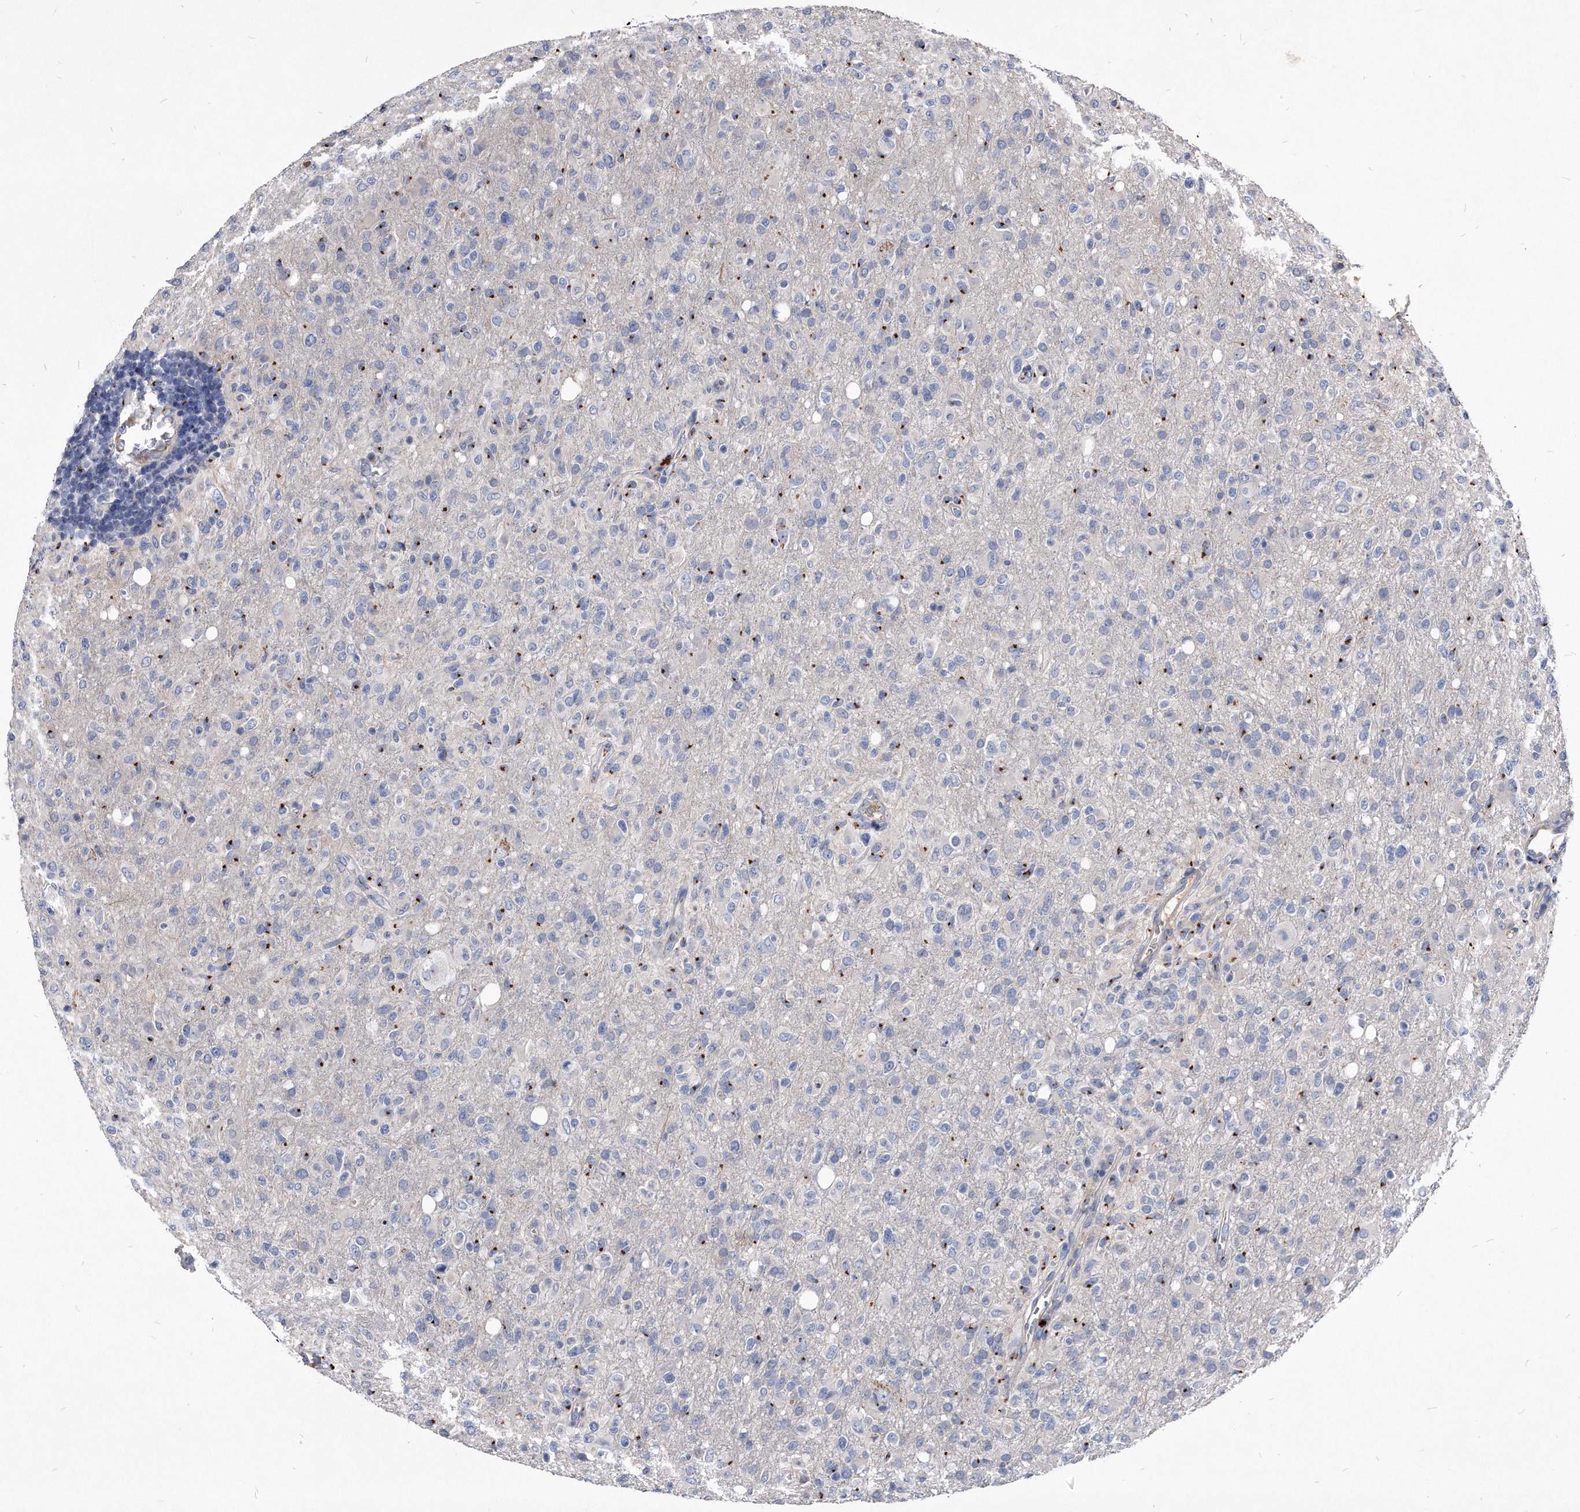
{"staining": {"intensity": "negative", "quantity": "none", "location": "none"}, "tissue": "glioma", "cell_type": "Tumor cells", "image_type": "cancer", "snomed": [{"axis": "morphology", "description": "Glioma, malignant, High grade"}, {"axis": "topography", "description": "Brain"}], "caption": "DAB immunohistochemical staining of human glioma reveals no significant staining in tumor cells.", "gene": "MGAT4A", "patient": {"sex": "female", "age": 57}}